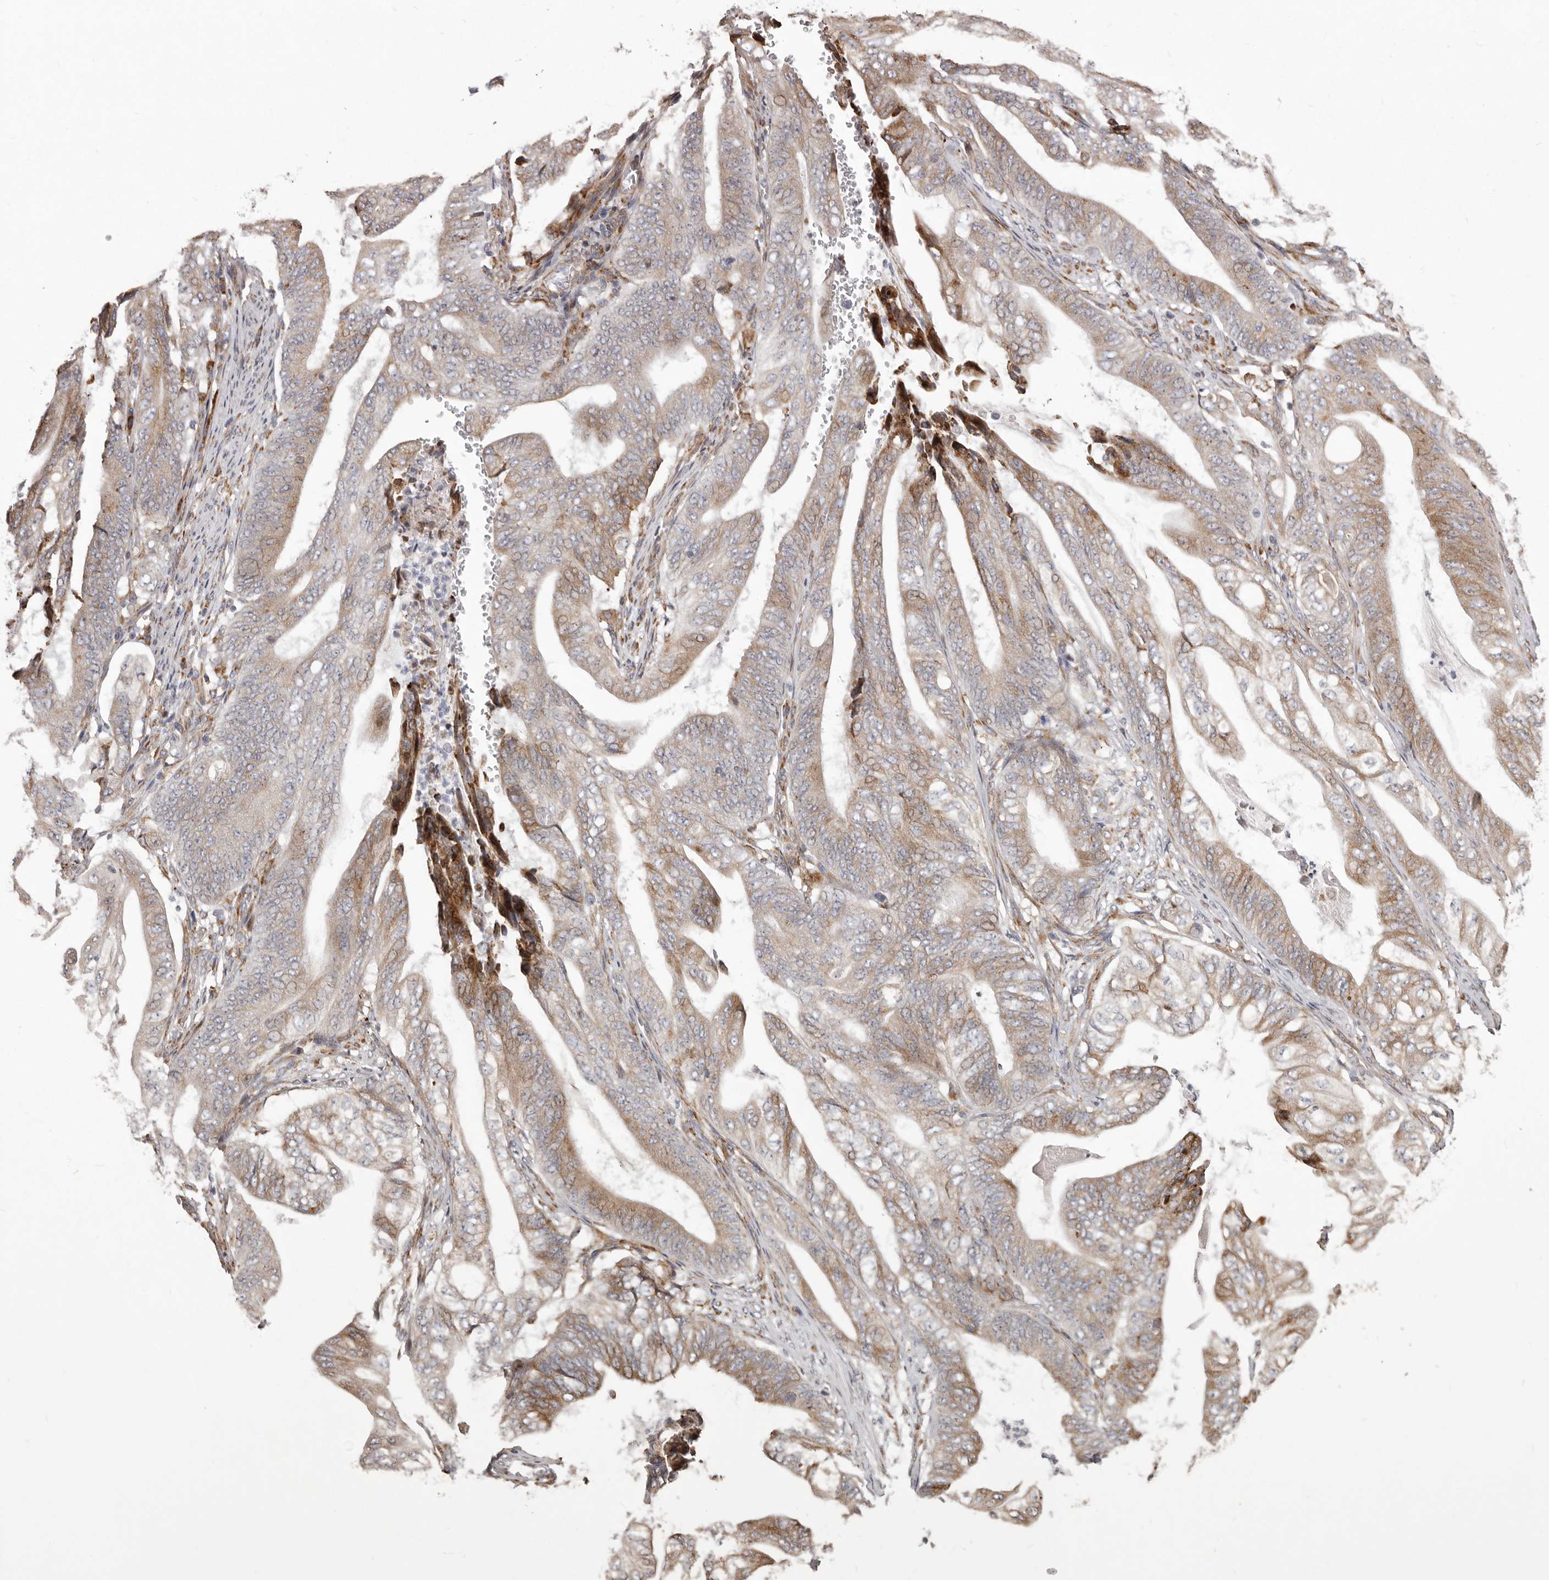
{"staining": {"intensity": "moderate", "quantity": "25%-75%", "location": "cytoplasmic/membranous"}, "tissue": "stomach cancer", "cell_type": "Tumor cells", "image_type": "cancer", "snomed": [{"axis": "morphology", "description": "Adenocarcinoma, NOS"}, {"axis": "topography", "description": "Stomach"}], "caption": "Stomach adenocarcinoma was stained to show a protein in brown. There is medium levels of moderate cytoplasmic/membranous expression in about 25%-75% of tumor cells. (Brightfield microscopy of DAB IHC at high magnification).", "gene": "NUP43", "patient": {"sex": "female", "age": 73}}